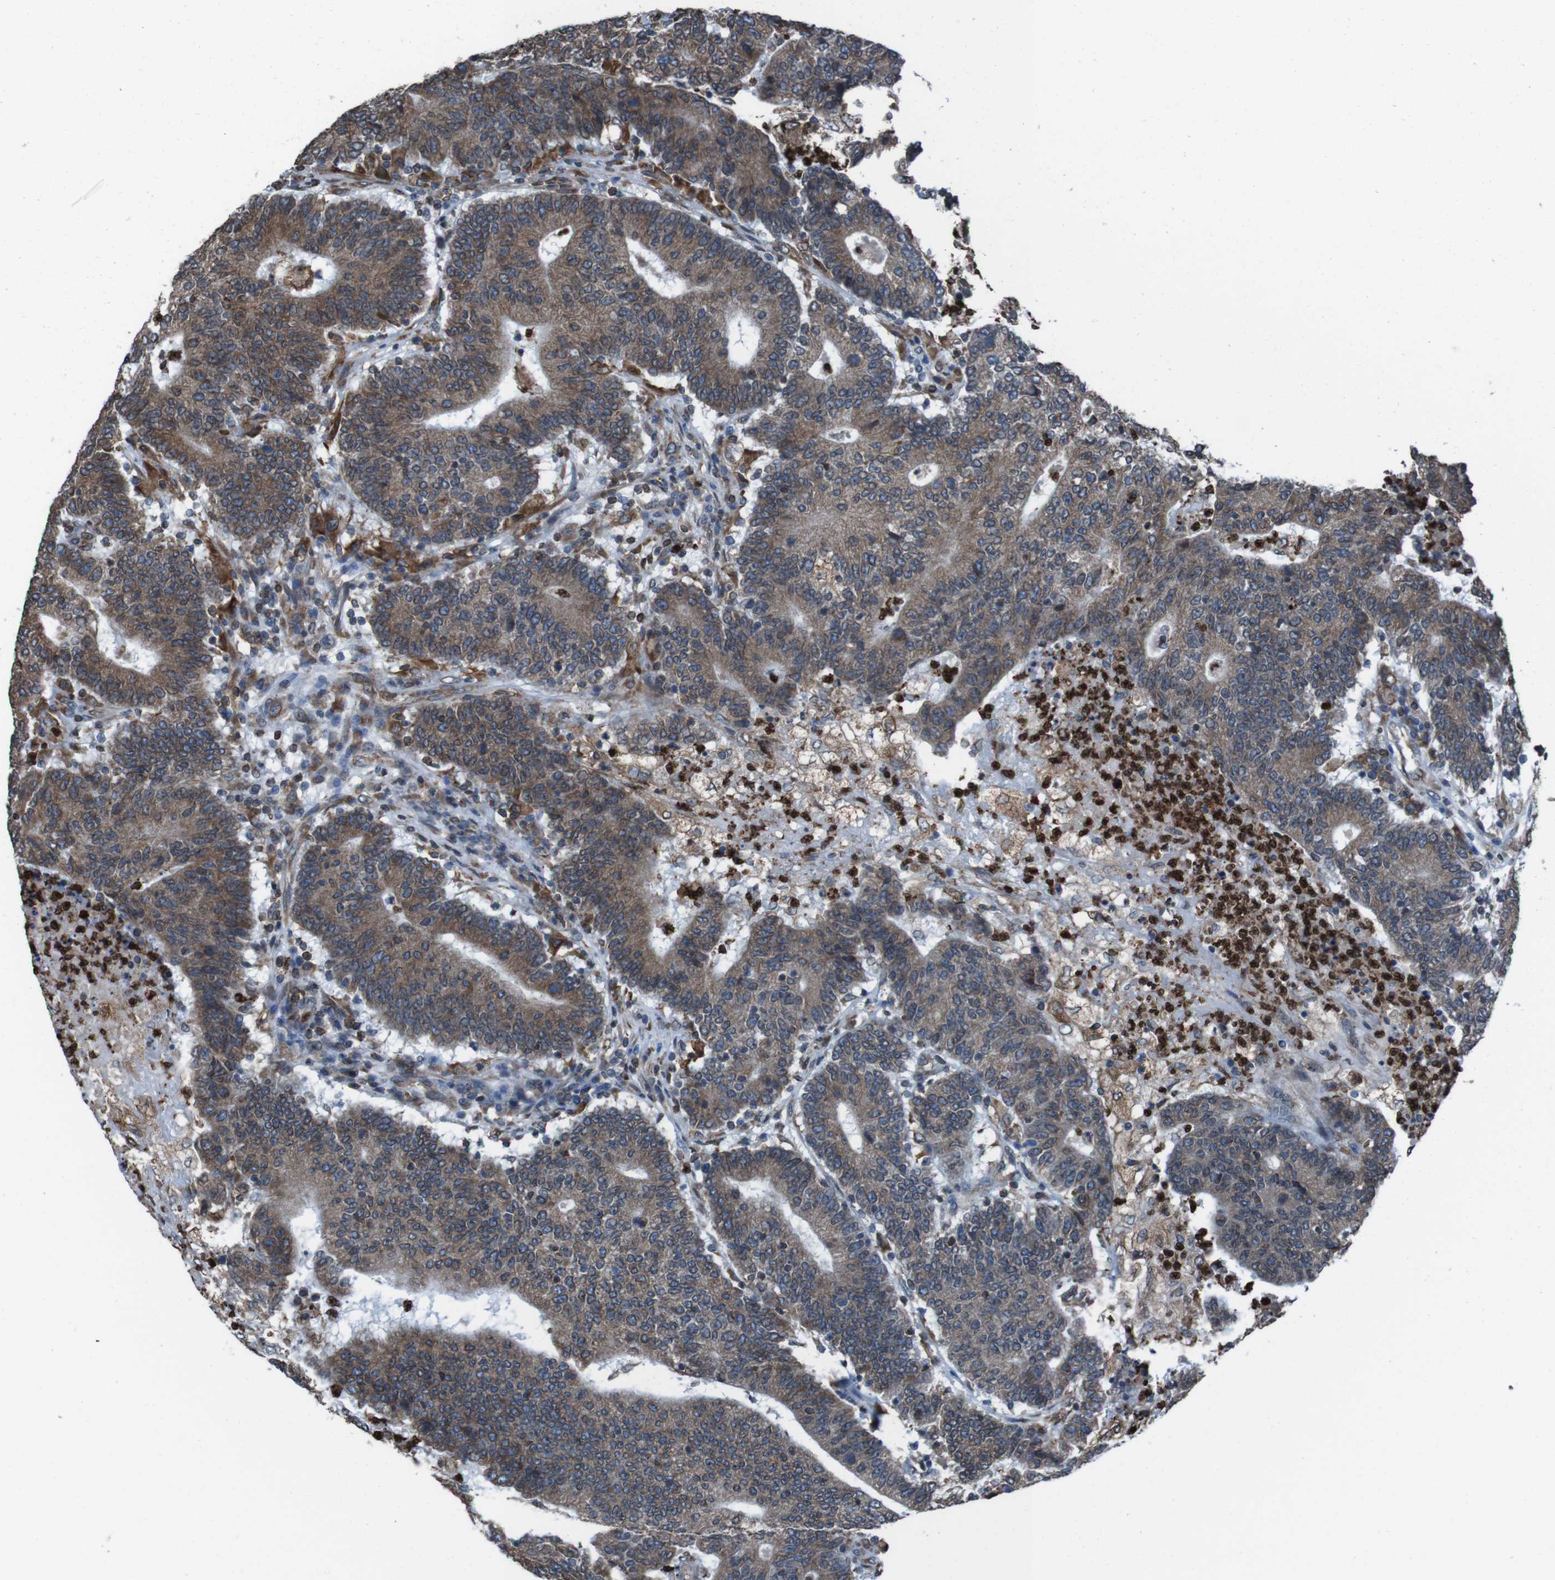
{"staining": {"intensity": "moderate", "quantity": ">75%", "location": "cytoplasmic/membranous"}, "tissue": "colorectal cancer", "cell_type": "Tumor cells", "image_type": "cancer", "snomed": [{"axis": "morphology", "description": "Normal tissue, NOS"}, {"axis": "morphology", "description": "Adenocarcinoma, NOS"}, {"axis": "topography", "description": "Colon"}], "caption": "About >75% of tumor cells in human colorectal adenocarcinoma display moderate cytoplasmic/membranous protein expression as visualized by brown immunohistochemical staining.", "gene": "APMAP", "patient": {"sex": "female", "age": 75}}